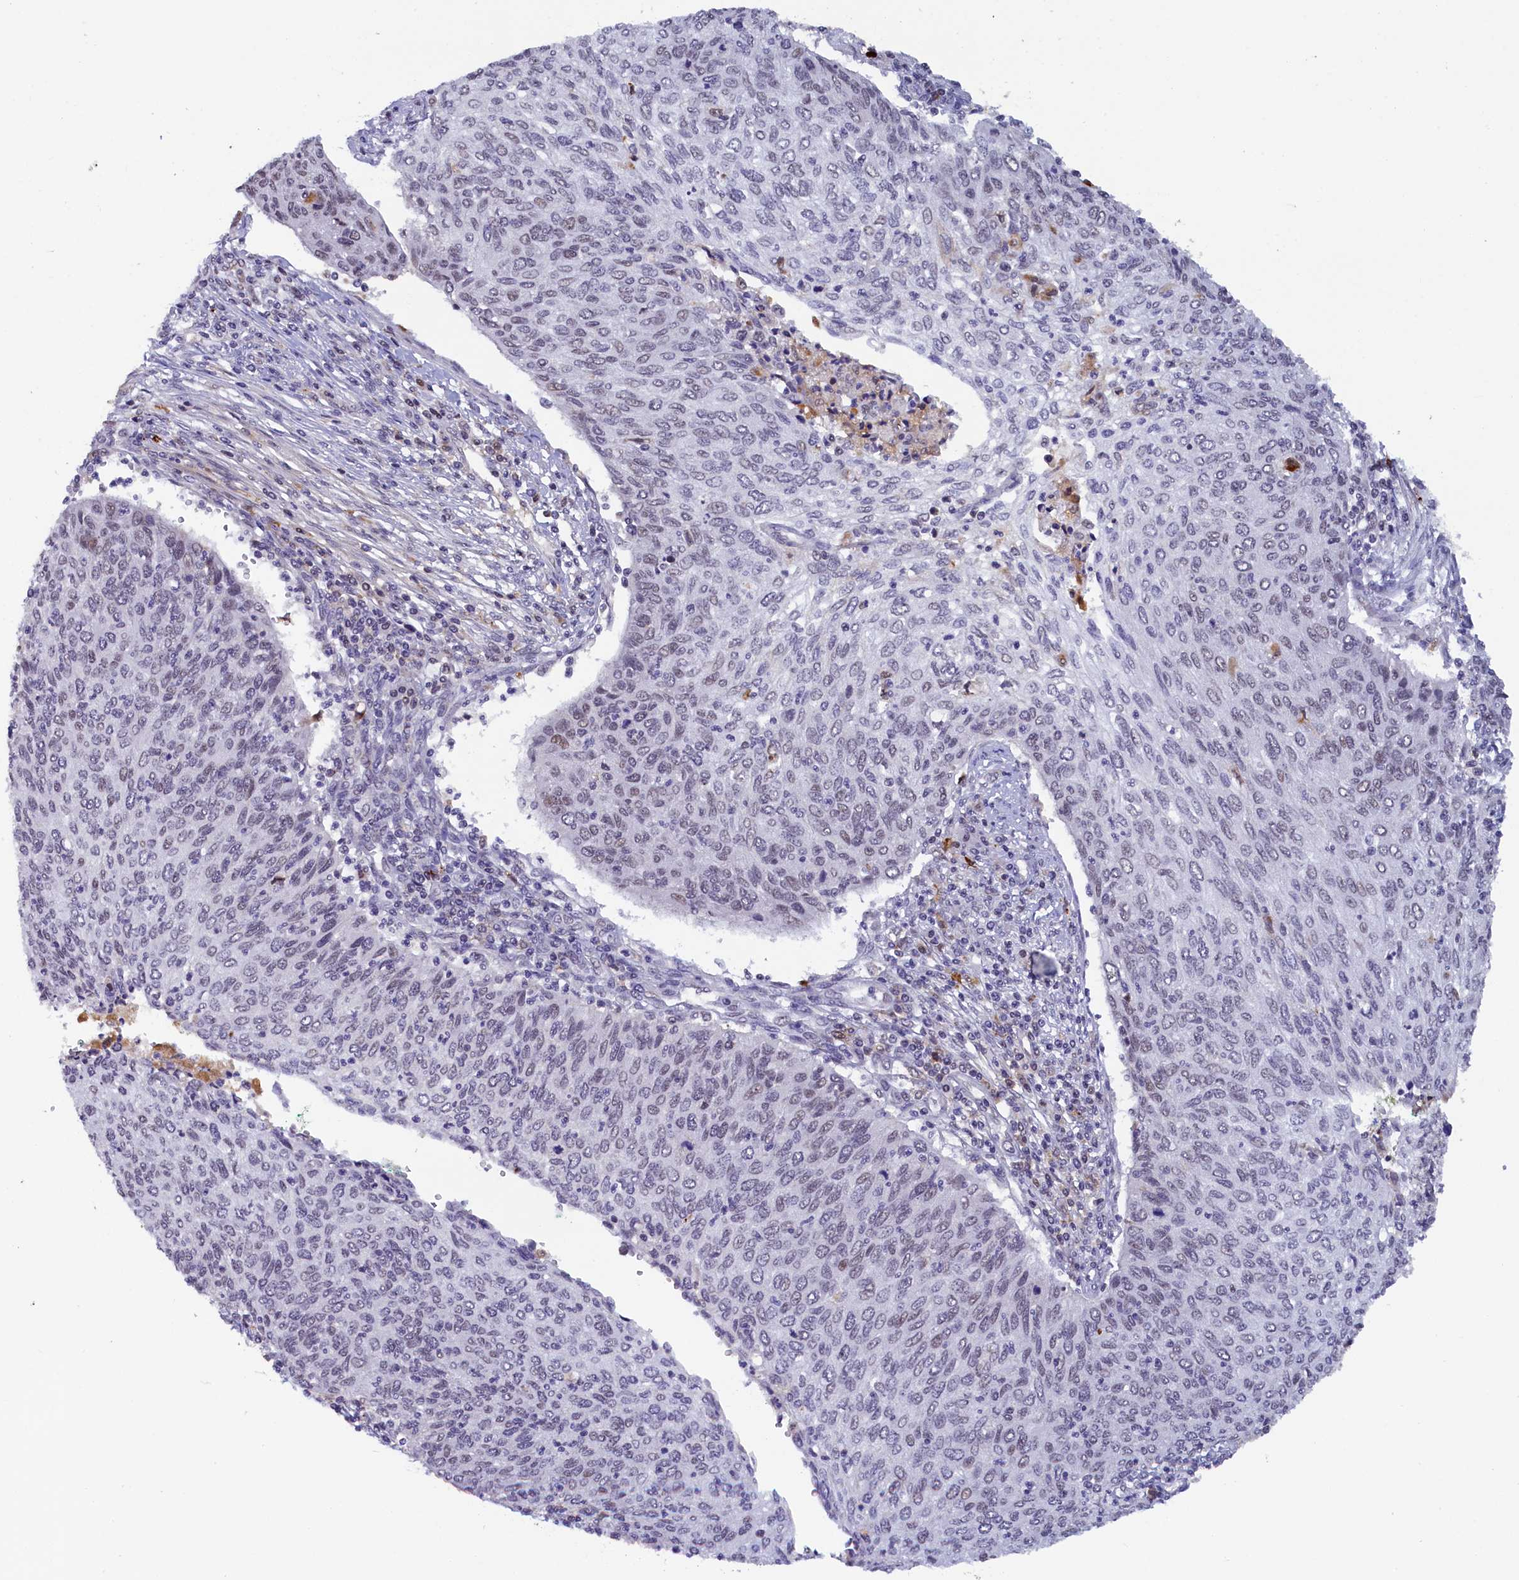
{"staining": {"intensity": "negative", "quantity": "none", "location": "none"}, "tissue": "cervical cancer", "cell_type": "Tumor cells", "image_type": "cancer", "snomed": [{"axis": "morphology", "description": "Squamous cell carcinoma, NOS"}, {"axis": "topography", "description": "Cervix"}], "caption": "High power microscopy photomicrograph of an IHC image of squamous cell carcinoma (cervical), revealing no significant positivity in tumor cells.", "gene": "INTS14", "patient": {"sex": "female", "age": 38}}